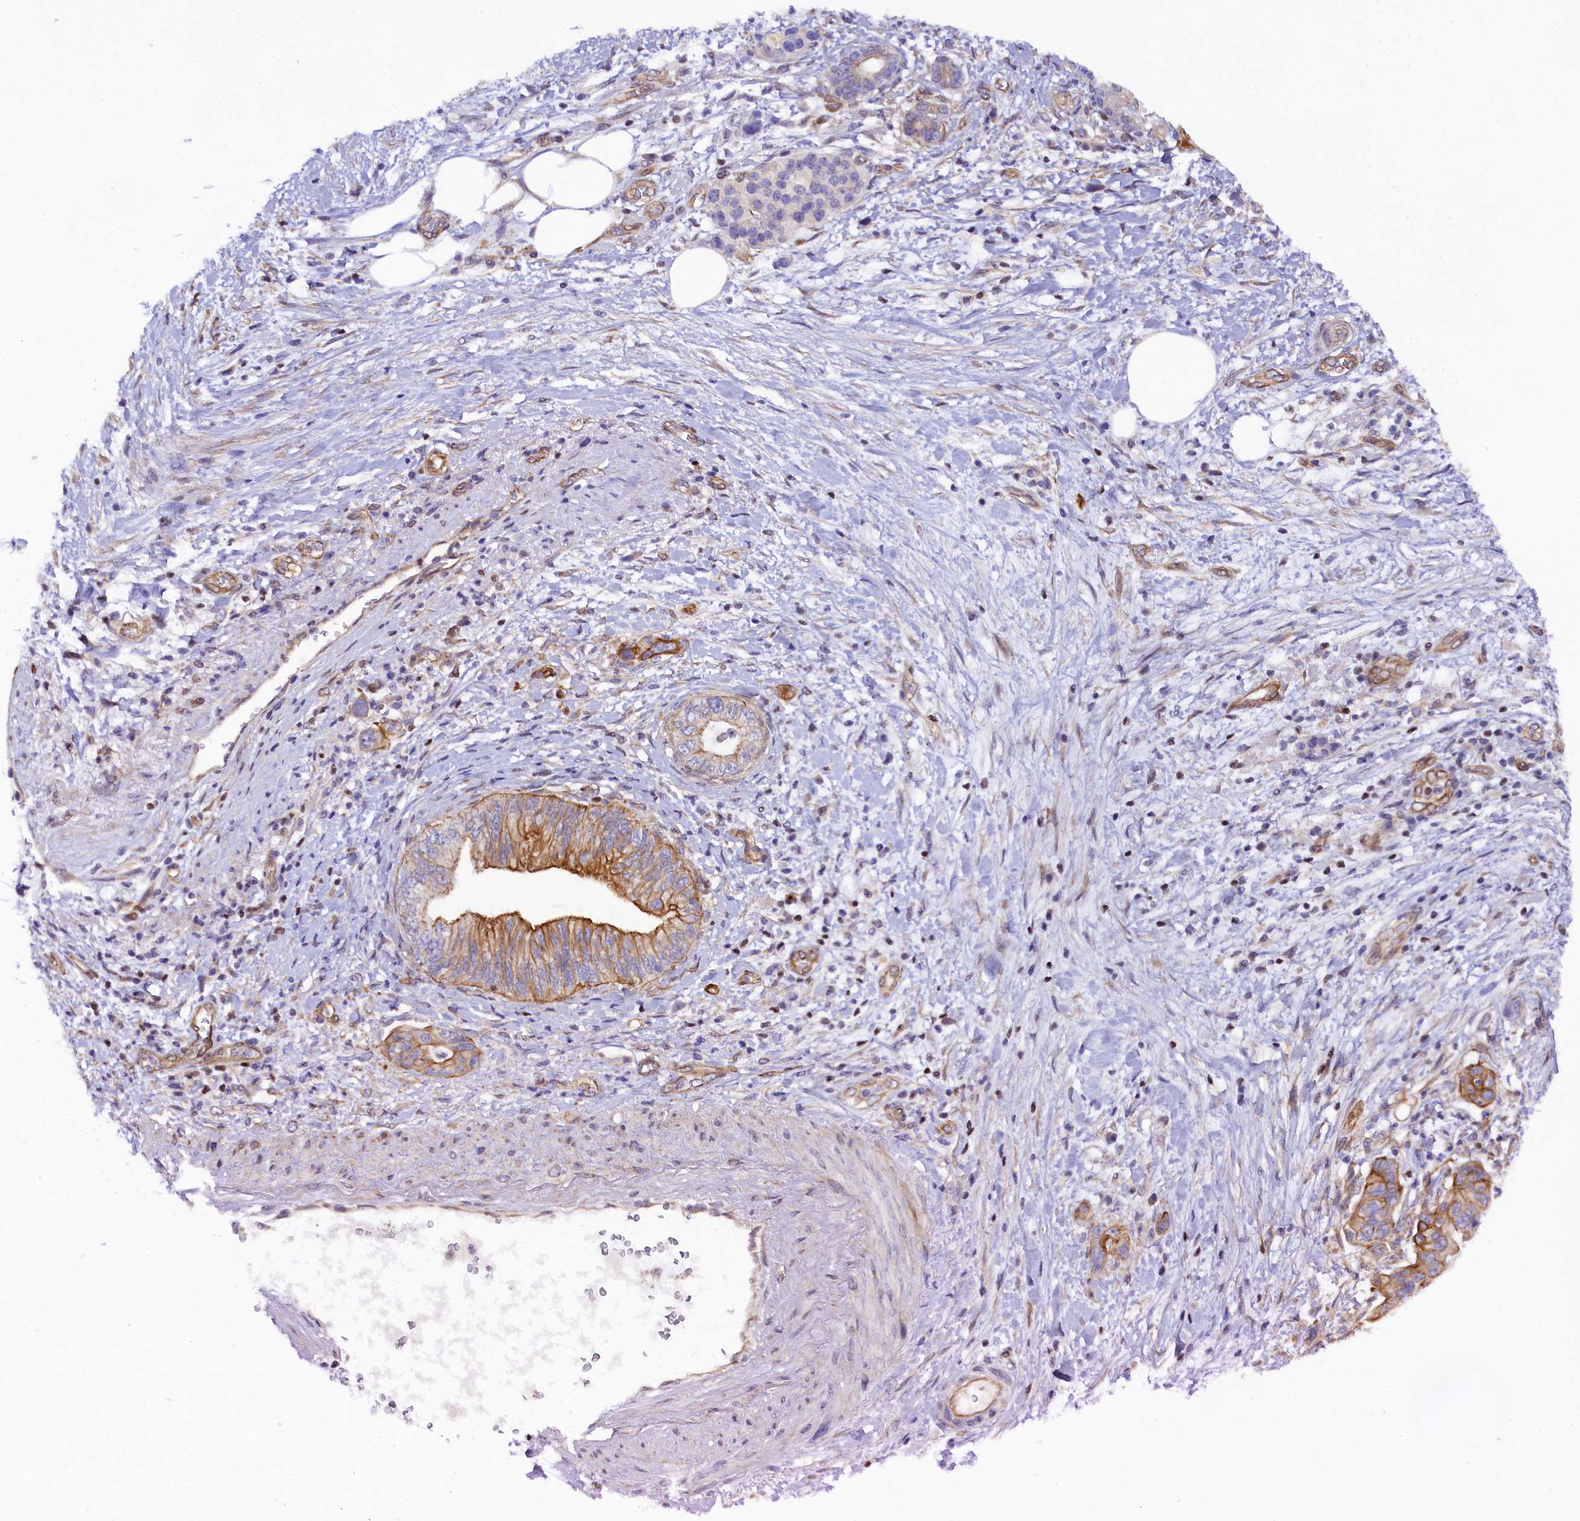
{"staining": {"intensity": "moderate", "quantity": "25%-75%", "location": "cytoplasmic/membranous"}, "tissue": "pancreatic cancer", "cell_type": "Tumor cells", "image_type": "cancer", "snomed": [{"axis": "morphology", "description": "Adenocarcinoma, NOS"}, {"axis": "topography", "description": "Pancreas"}], "caption": "Pancreatic cancer stained with a protein marker displays moderate staining in tumor cells.", "gene": "SP4", "patient": {"sex": "female", "age": 73}}